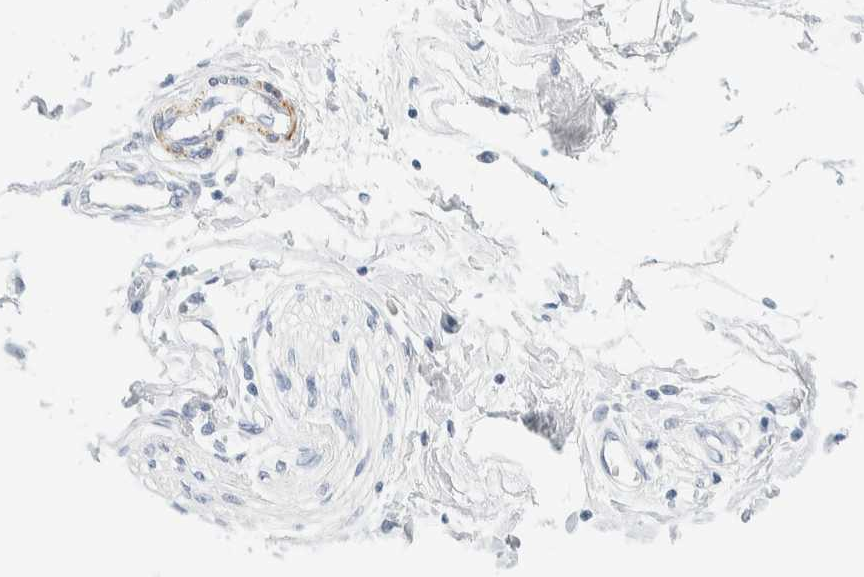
{"staining": {"intensity": "negative", "quantity": "none", "location": "none"}, "tissue": "adipose tissue", "cell_type": "Adipocytes", "image_type": "normal", "snomed": [{"axis": "morphology", "description": "Normal tissue, NOS"}, {"axis": "morphology", "description": "Adenocarcinoma, NOS"}, {"axis": "topography", "description": "Colon"}, {"axis": "topography", "description": "Peripheral nerve tissue"}], "caption": "Immunohistochemistry image of normal adipose tissue: adipose tissue stained with DAB (3,3'-diaminobenzidine) displays no significant protein staining in adipocytes.", "gene": "AFMID", "patient": {"sex": "male", "age": 14}}